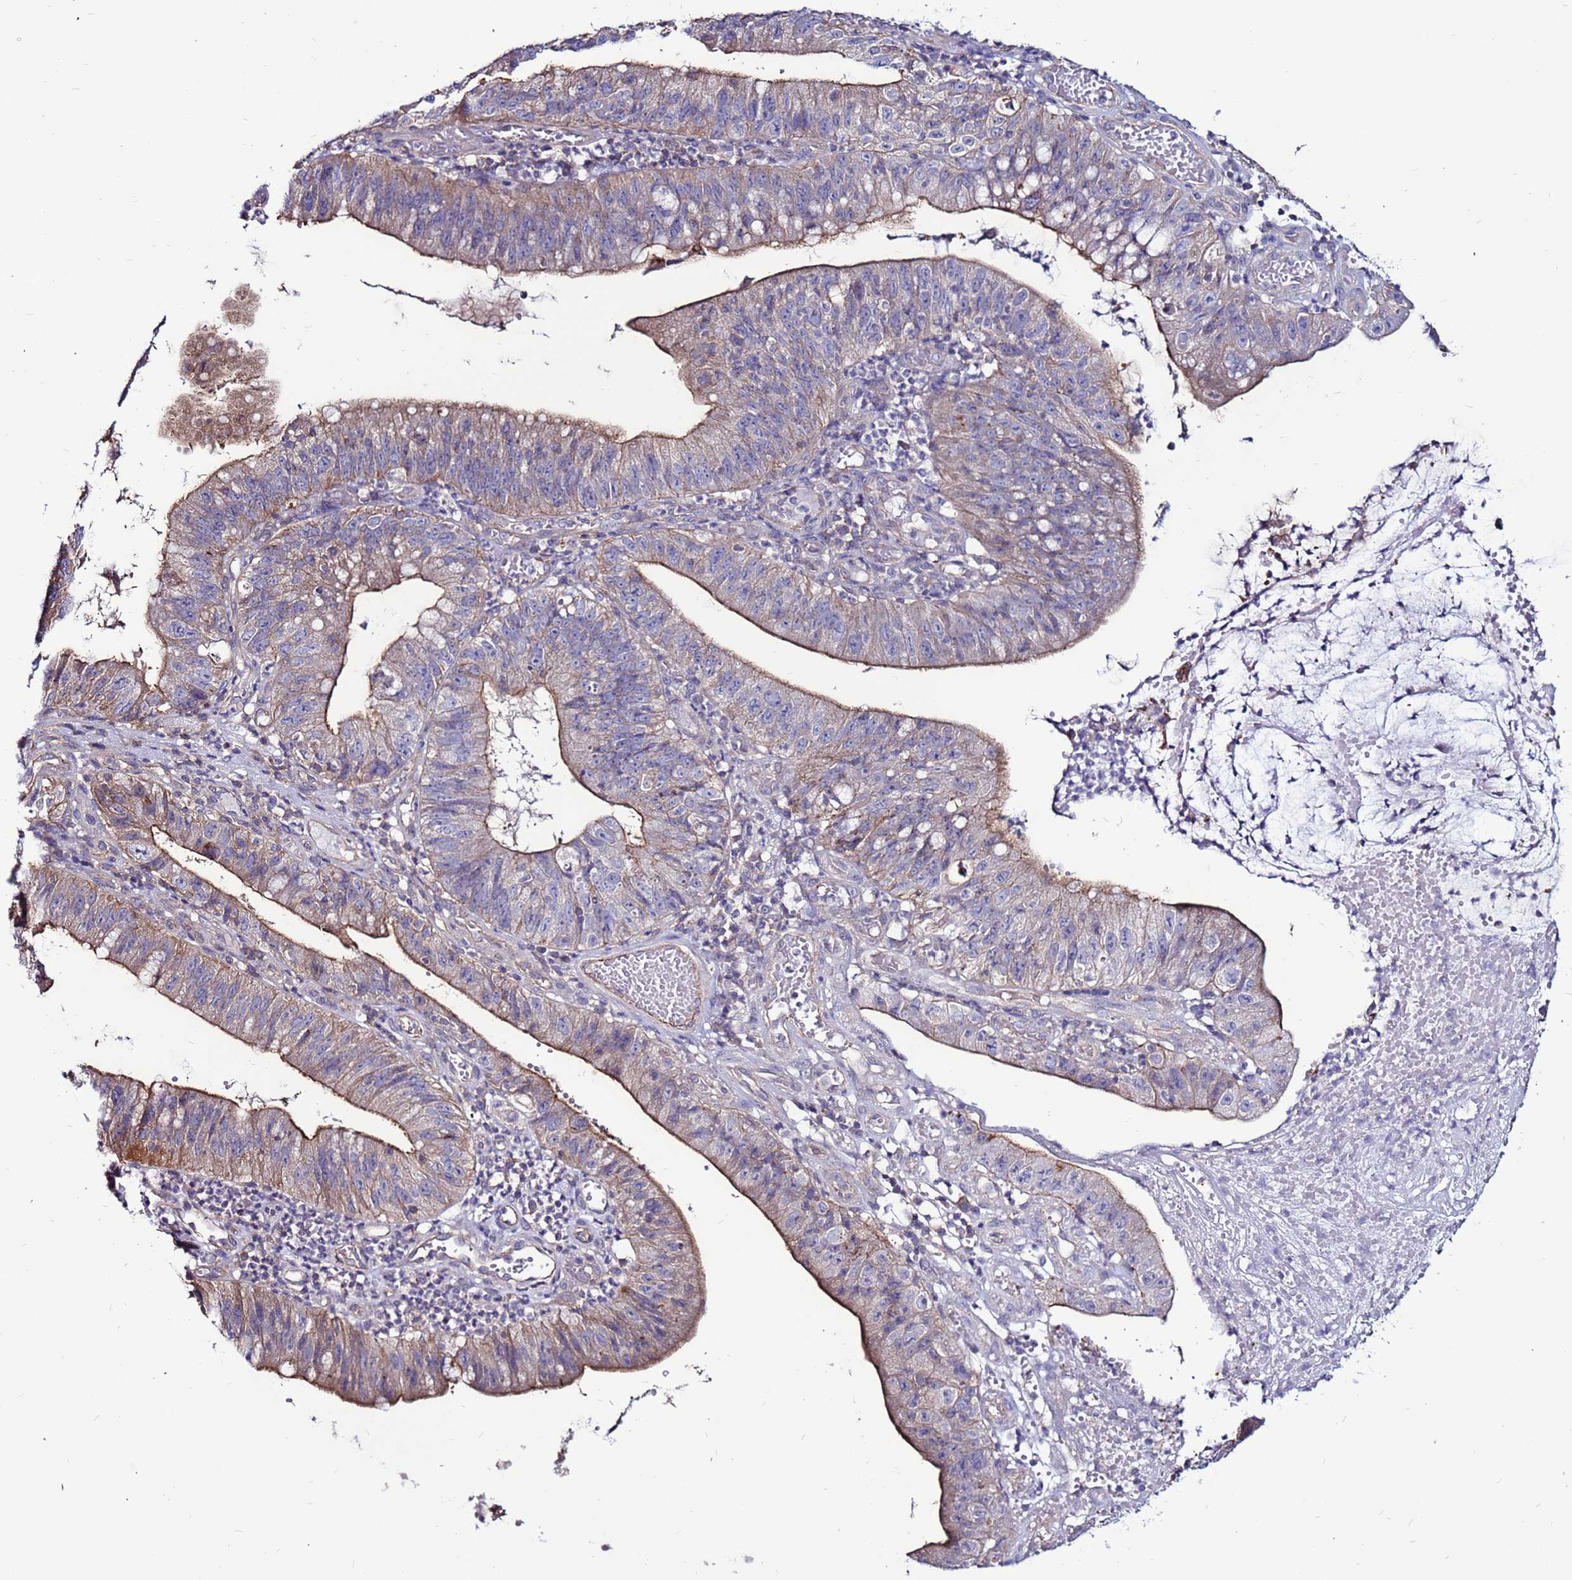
{"staining": {"intensity": "moderate", "quantity": "25%-75%", "location": "cytoplasmic/membranous"}, "tissue": "stomach cancer", "cell_type": "Tumor cells", "image_type": "cancer", "snomed": [{"axis": "morphology", "description": "Adenocarcinoma, NOS"}, {"axis": "topography", "description": "Stomach"}], "caption": "Immunohistochemical staining of human stomach cancer shows medium levels of moderate cytoplasmic/membranous positivity in about 25%-75% of tumor cells. Using DAB (3,3'-diaminobenzidine) (brown) and hematoxylin (blue) stains, captured at high magnification using brightfield microscopy.", "gene": "NRN1L", "patient": {"sex": "male", "age": 59}}